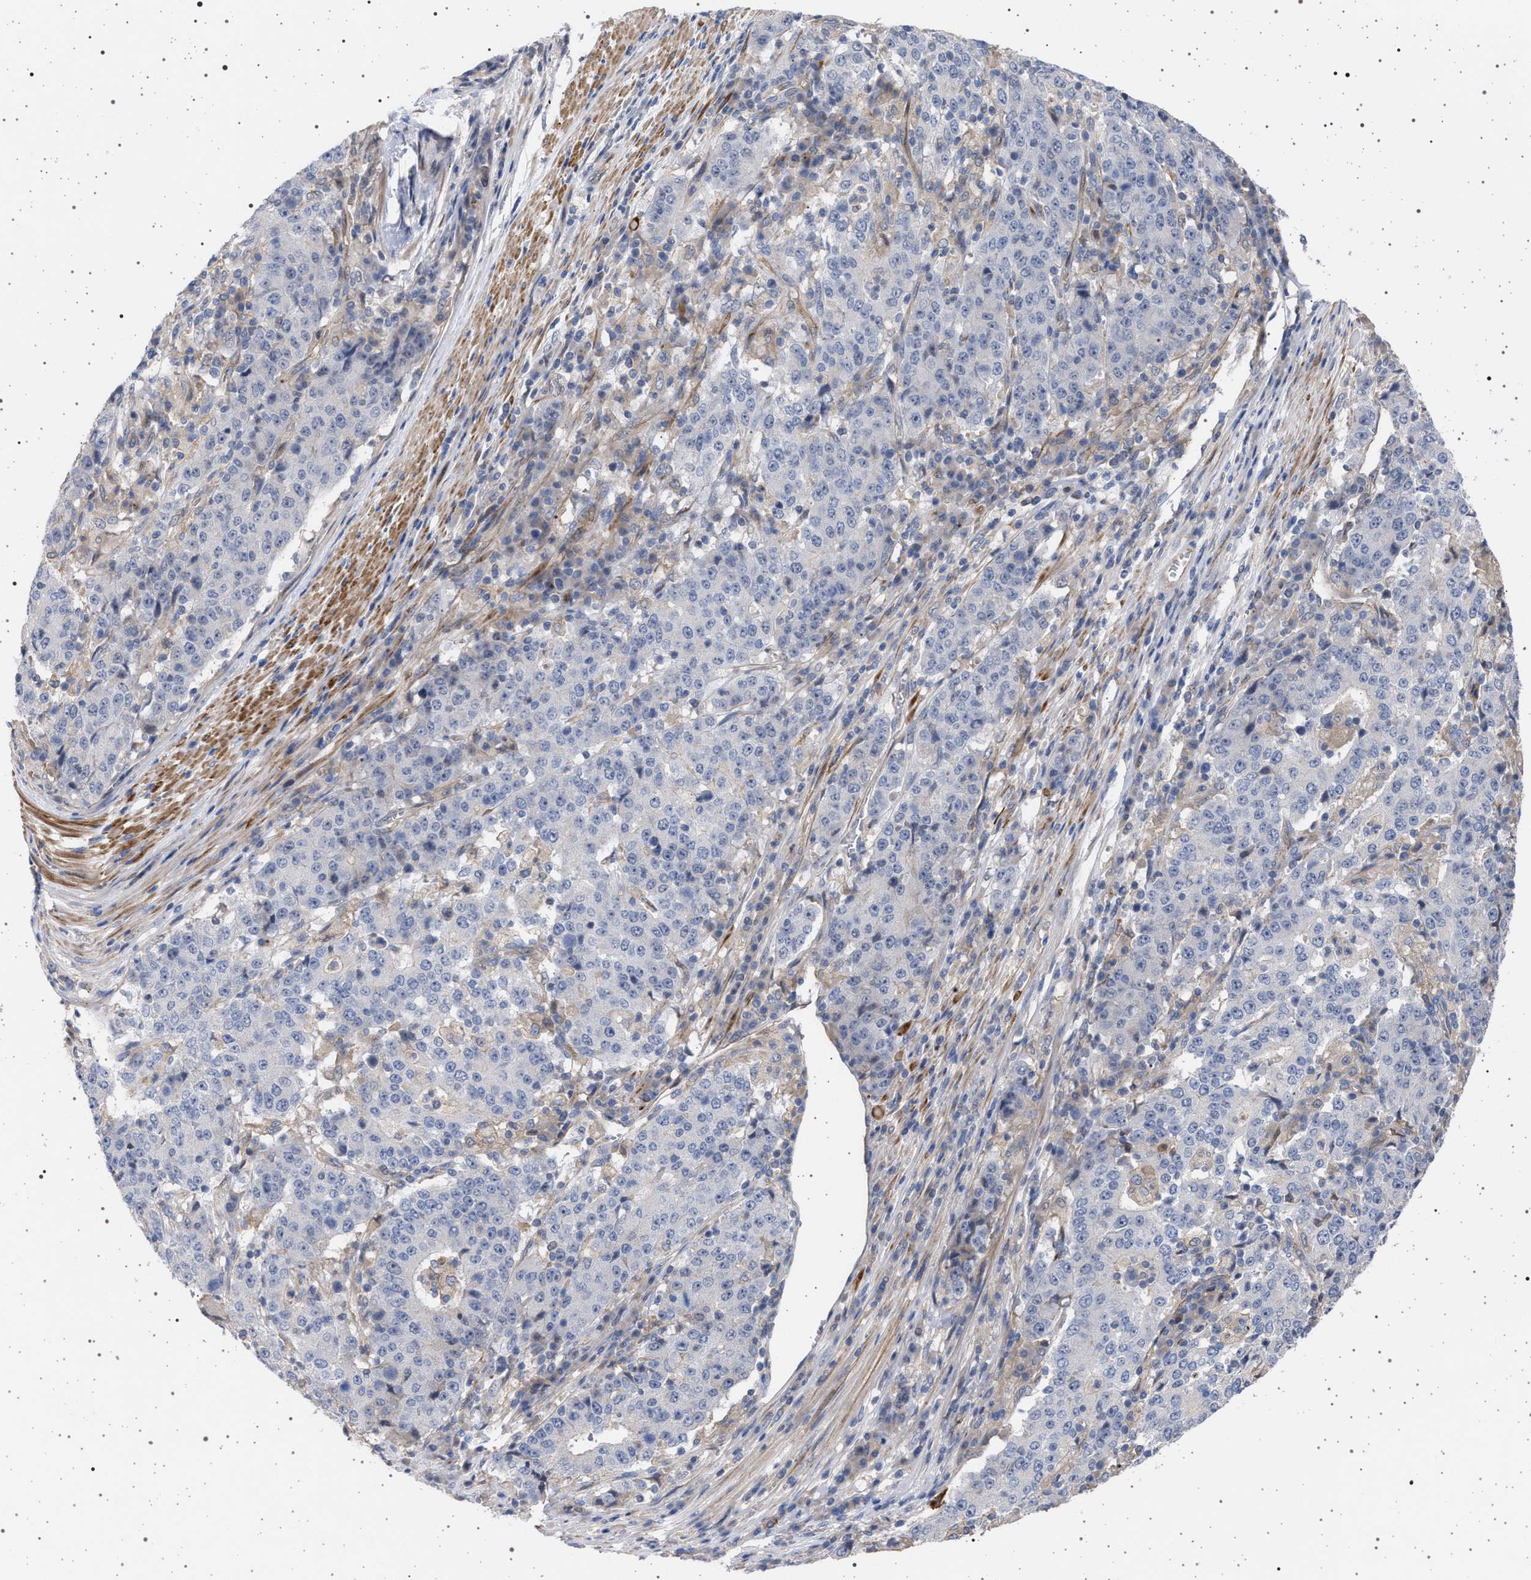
{"staining": {"intensity": "negative", "quantity": "none", "location": "none"}, "tissue": "stomach cancer", "cell_type": "Tumor cells", "image_type": "cancer", "snomed": [{"axis": "morphology", "description": "Adenocarcinoma, NOS"}, {"axis": "topography", "description": "Stomach"}], "caption": "Human adenocarcinoma (stomach) stained for a protein using immunohistochemistry (IHC) exhibits no positivity in tumor cells.", "gene": "RBM48", "patient": {"sex": "male", "age": 59}}